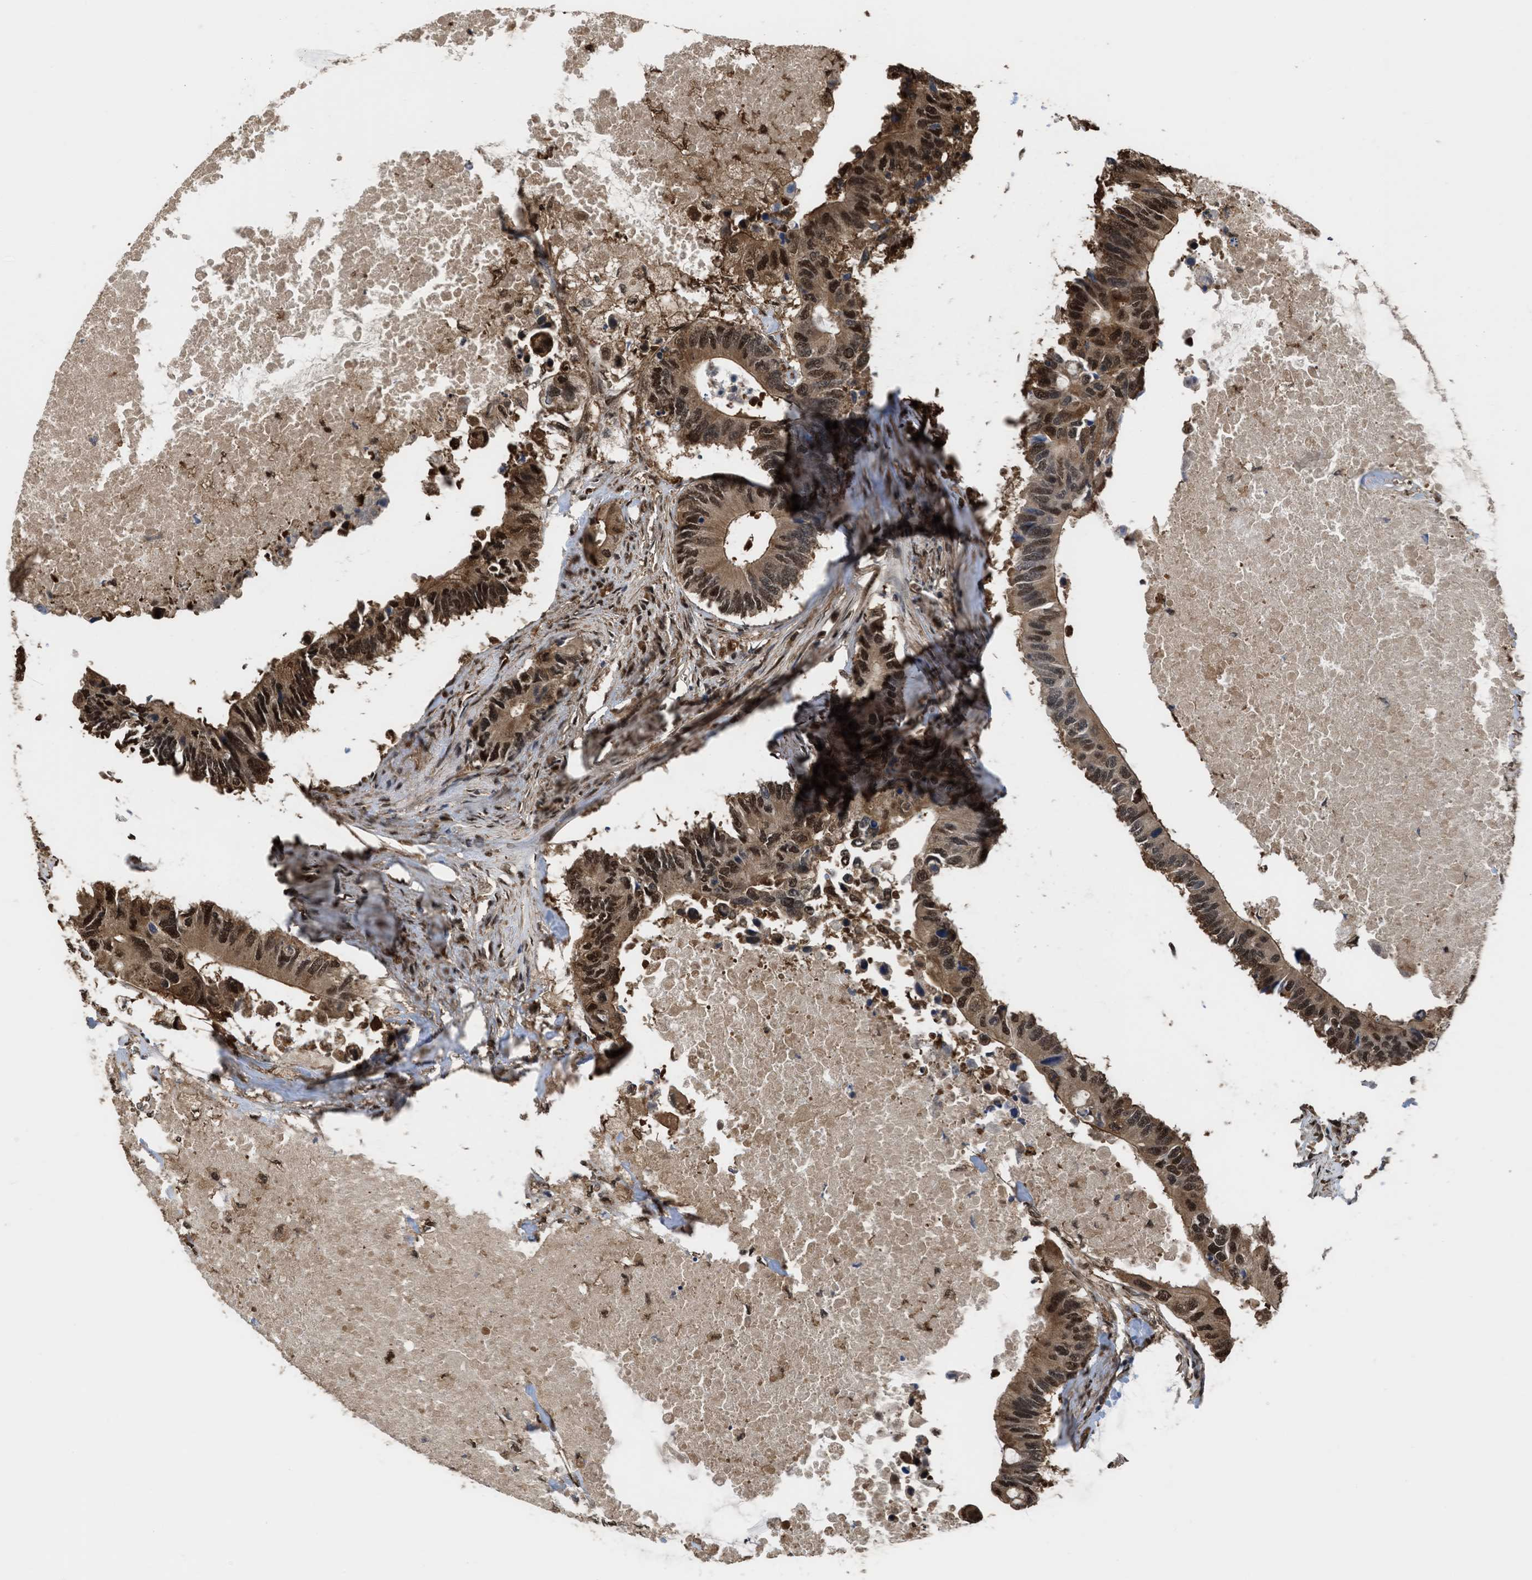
{"staining": {"intensity": "strong", "quantity": ">75%", "location": "cytoplasmic/membranous,nuclear"}, "tissue": "colorectal cancer", "cell_type": "Tumor cells", "image_type": "cancer", "snomed": [{"axis": "morphology", "description": "Adenocarcinoma, NOS"}, {"axis": "topography", "description": "Colon"}], "caption": "Immunohistochemistry (IHC) photomicrograph of human colorectal cancer stained for a protein (brown), which demonstrates high levels of strong cytoplasmic/membranous and nuclear positivity in about >75% of tumor cells.", "gene": "YWHAG", "patient": {"sex": "male", "age": 71}}